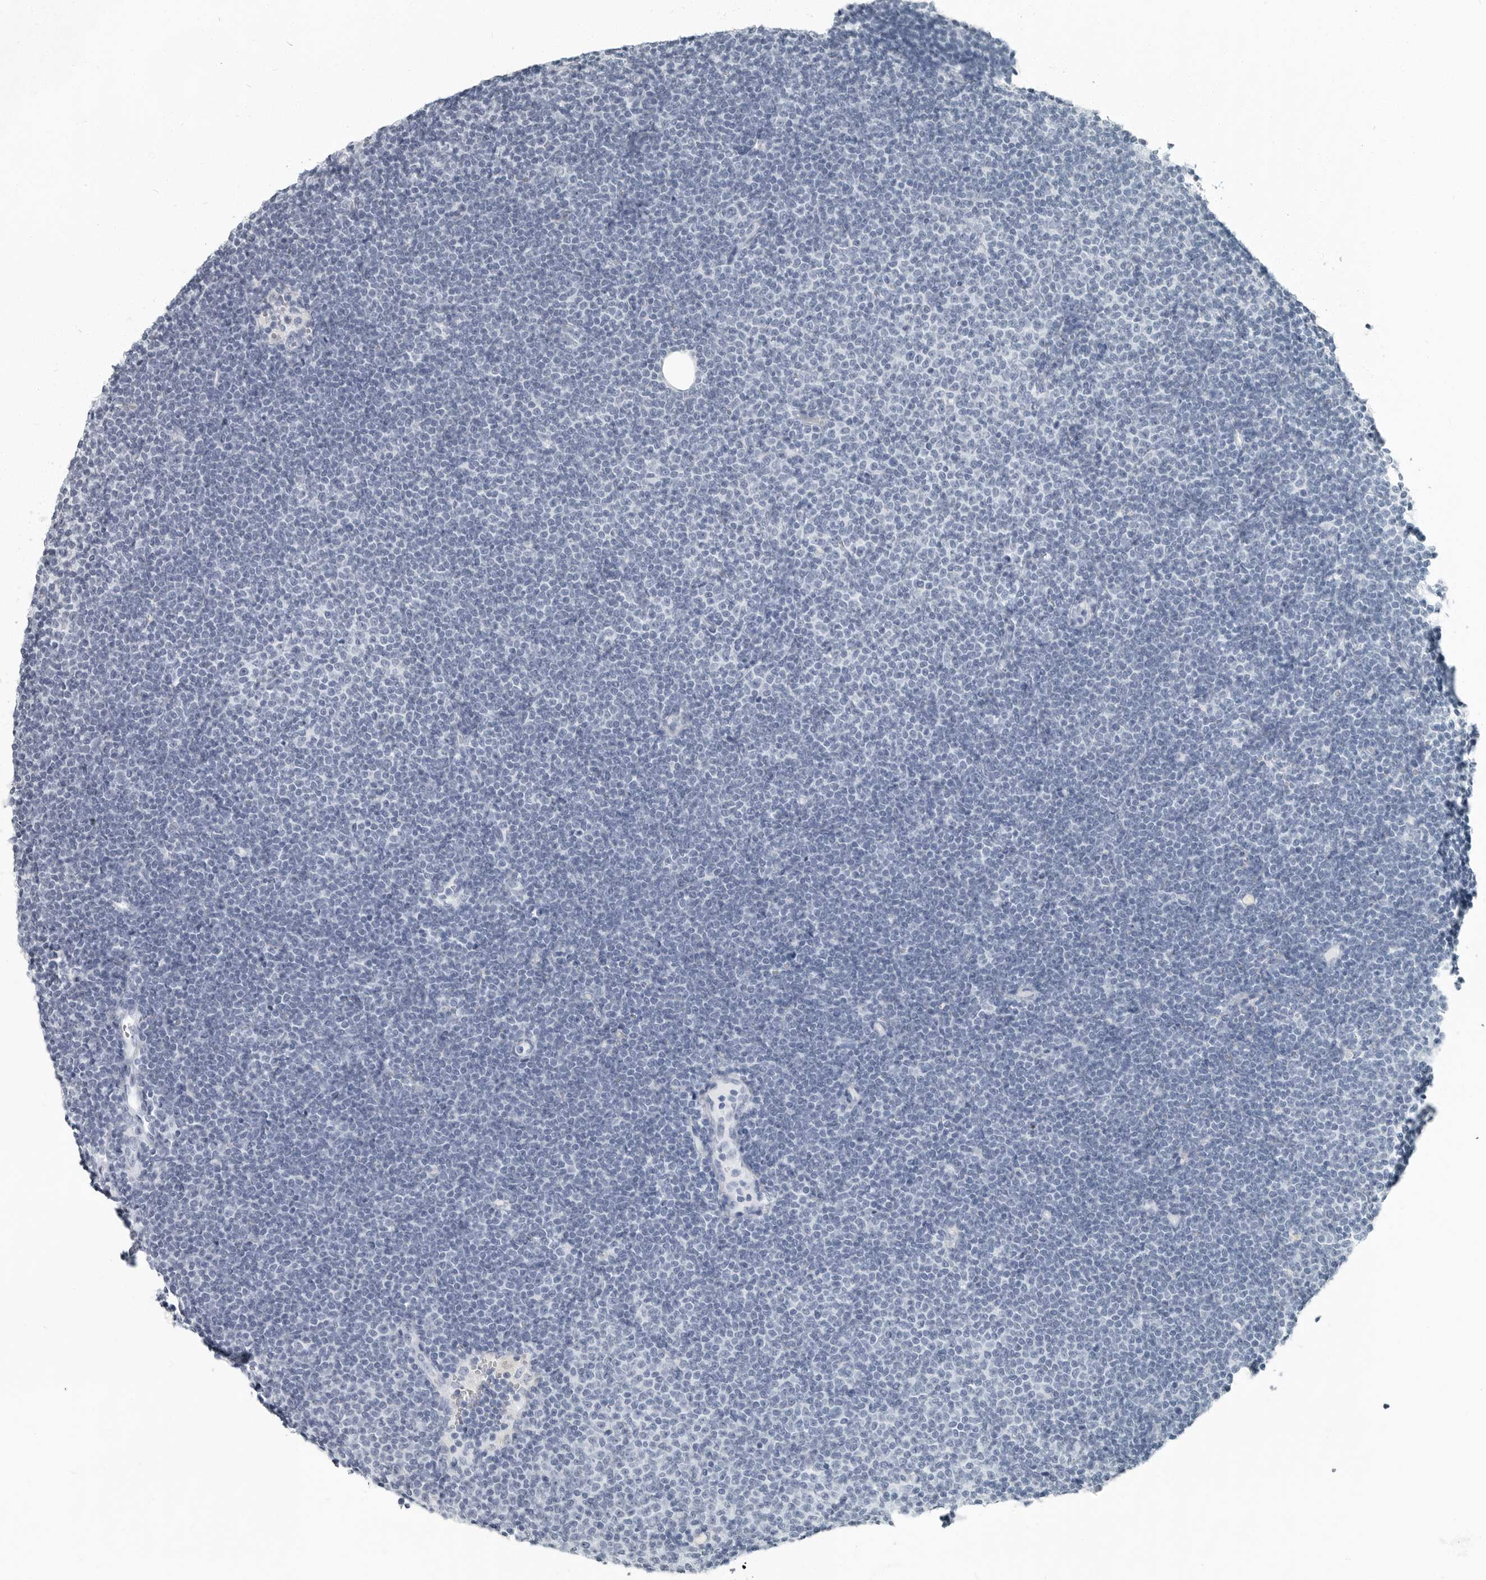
{"staining": {"intensity": "negative", "quantity": "none", "location": "none"}, "tissue": "lymphoma", "cell_type": "Tumor cells", "image_type": "cancer", "snomed": [{"axis": "morphology", "description": "Malignant lymphoma, non-Hodgkin's type, Low grade"}, {"axis": "topography", "description": "Lymph node"}], "caption": "High magnification brightfield microscopy of lymphoma stained with DAB (3,3'-diaminobenzidine) (brown) and counterstained with hematoxylin (blue): tumor cells show no significant positivity.", "gene": "FABP6", "patient": {"sex": "female", "age": 53}}